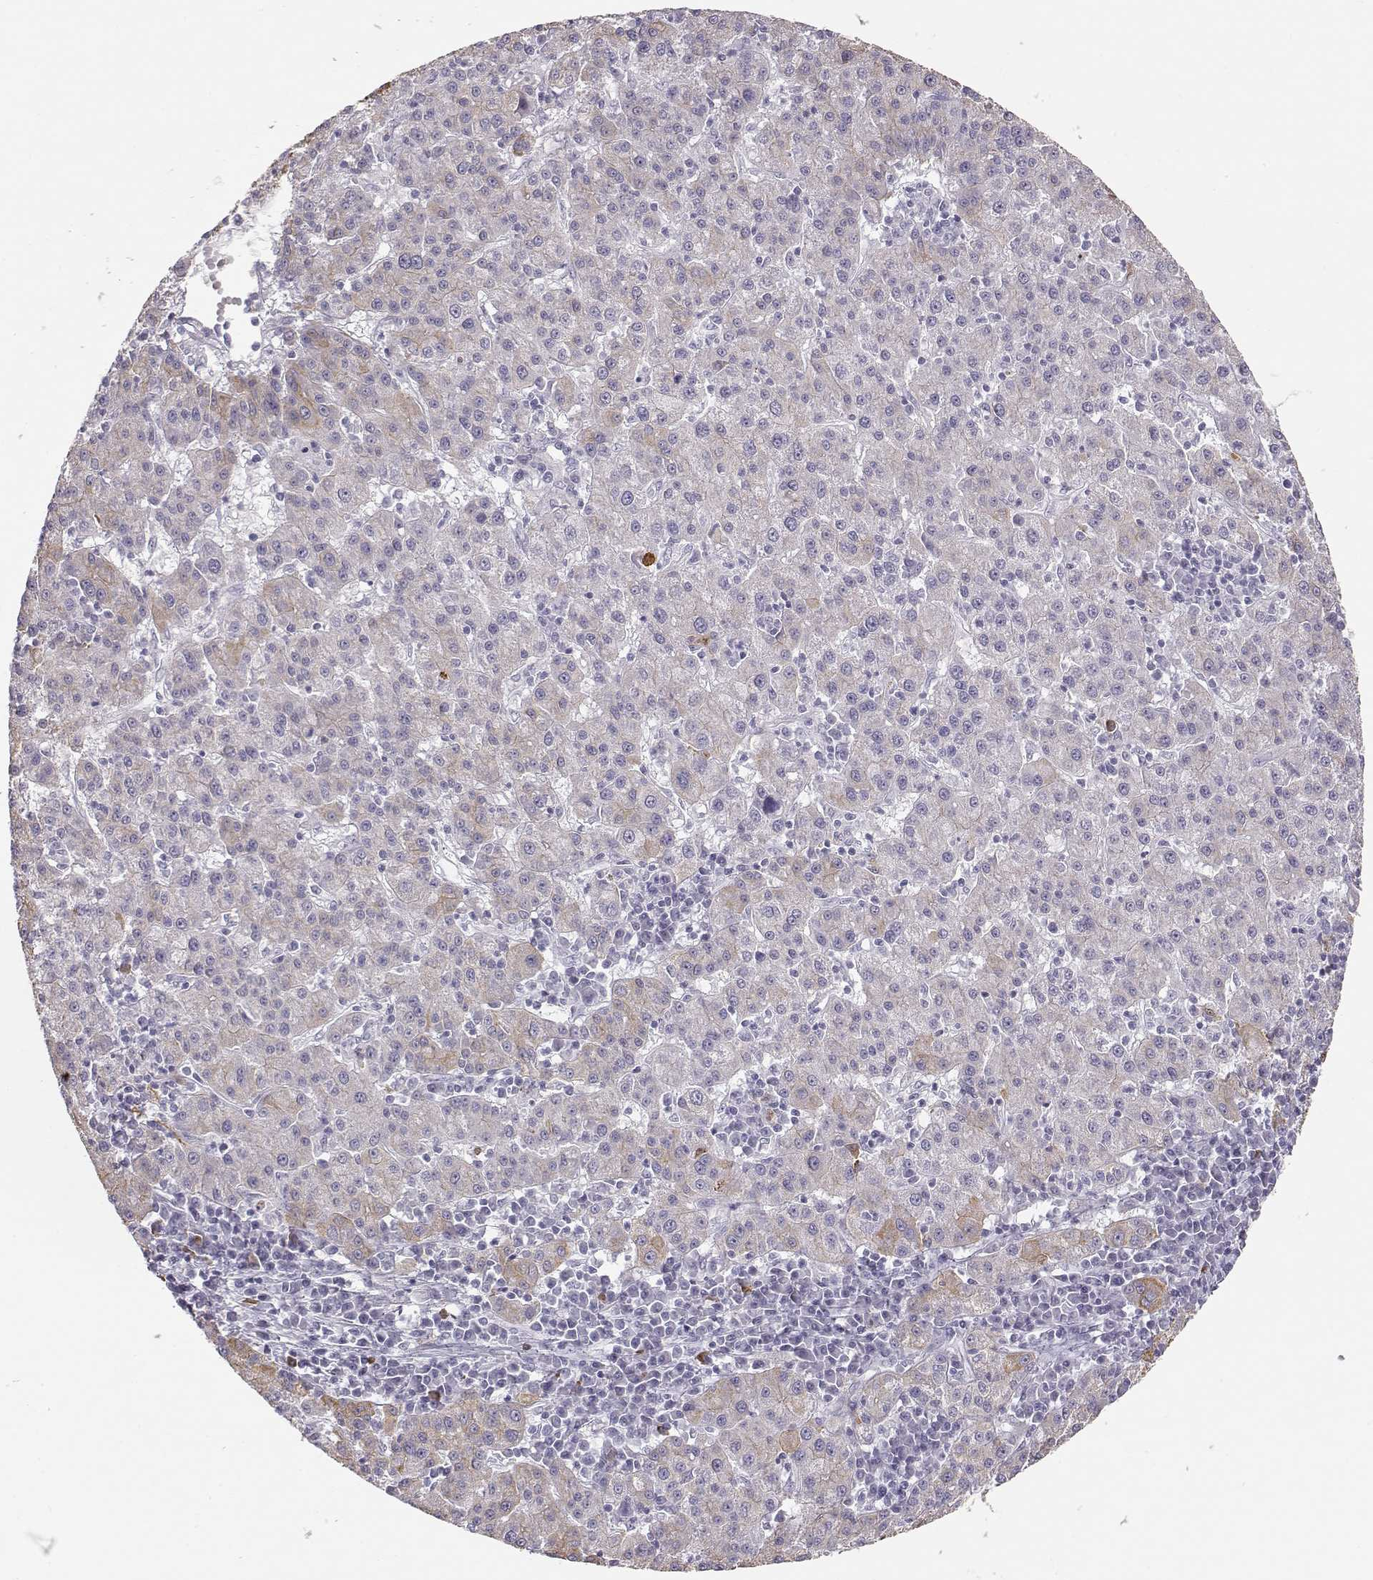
{"staining": {"intensity": "weak", "quantity": "<25%", "location": "cytoplasmic/membranous"}, "tissue": "liver cancer", "cell_type": "Tumor cells", "image_type": "cancer", "snomed": [{"axis": "morphology", "description": "Carcinoma, Hepatocellular, NOS"}, {"axis": "topography", "description": "Liver"}], "caption": "Micrograph shows no significant protein staining in tumor cells of liver cancer (hepatocellular carcinoma).", "gene": "S100B", "patient": {"sex": "female", "age": 60}}